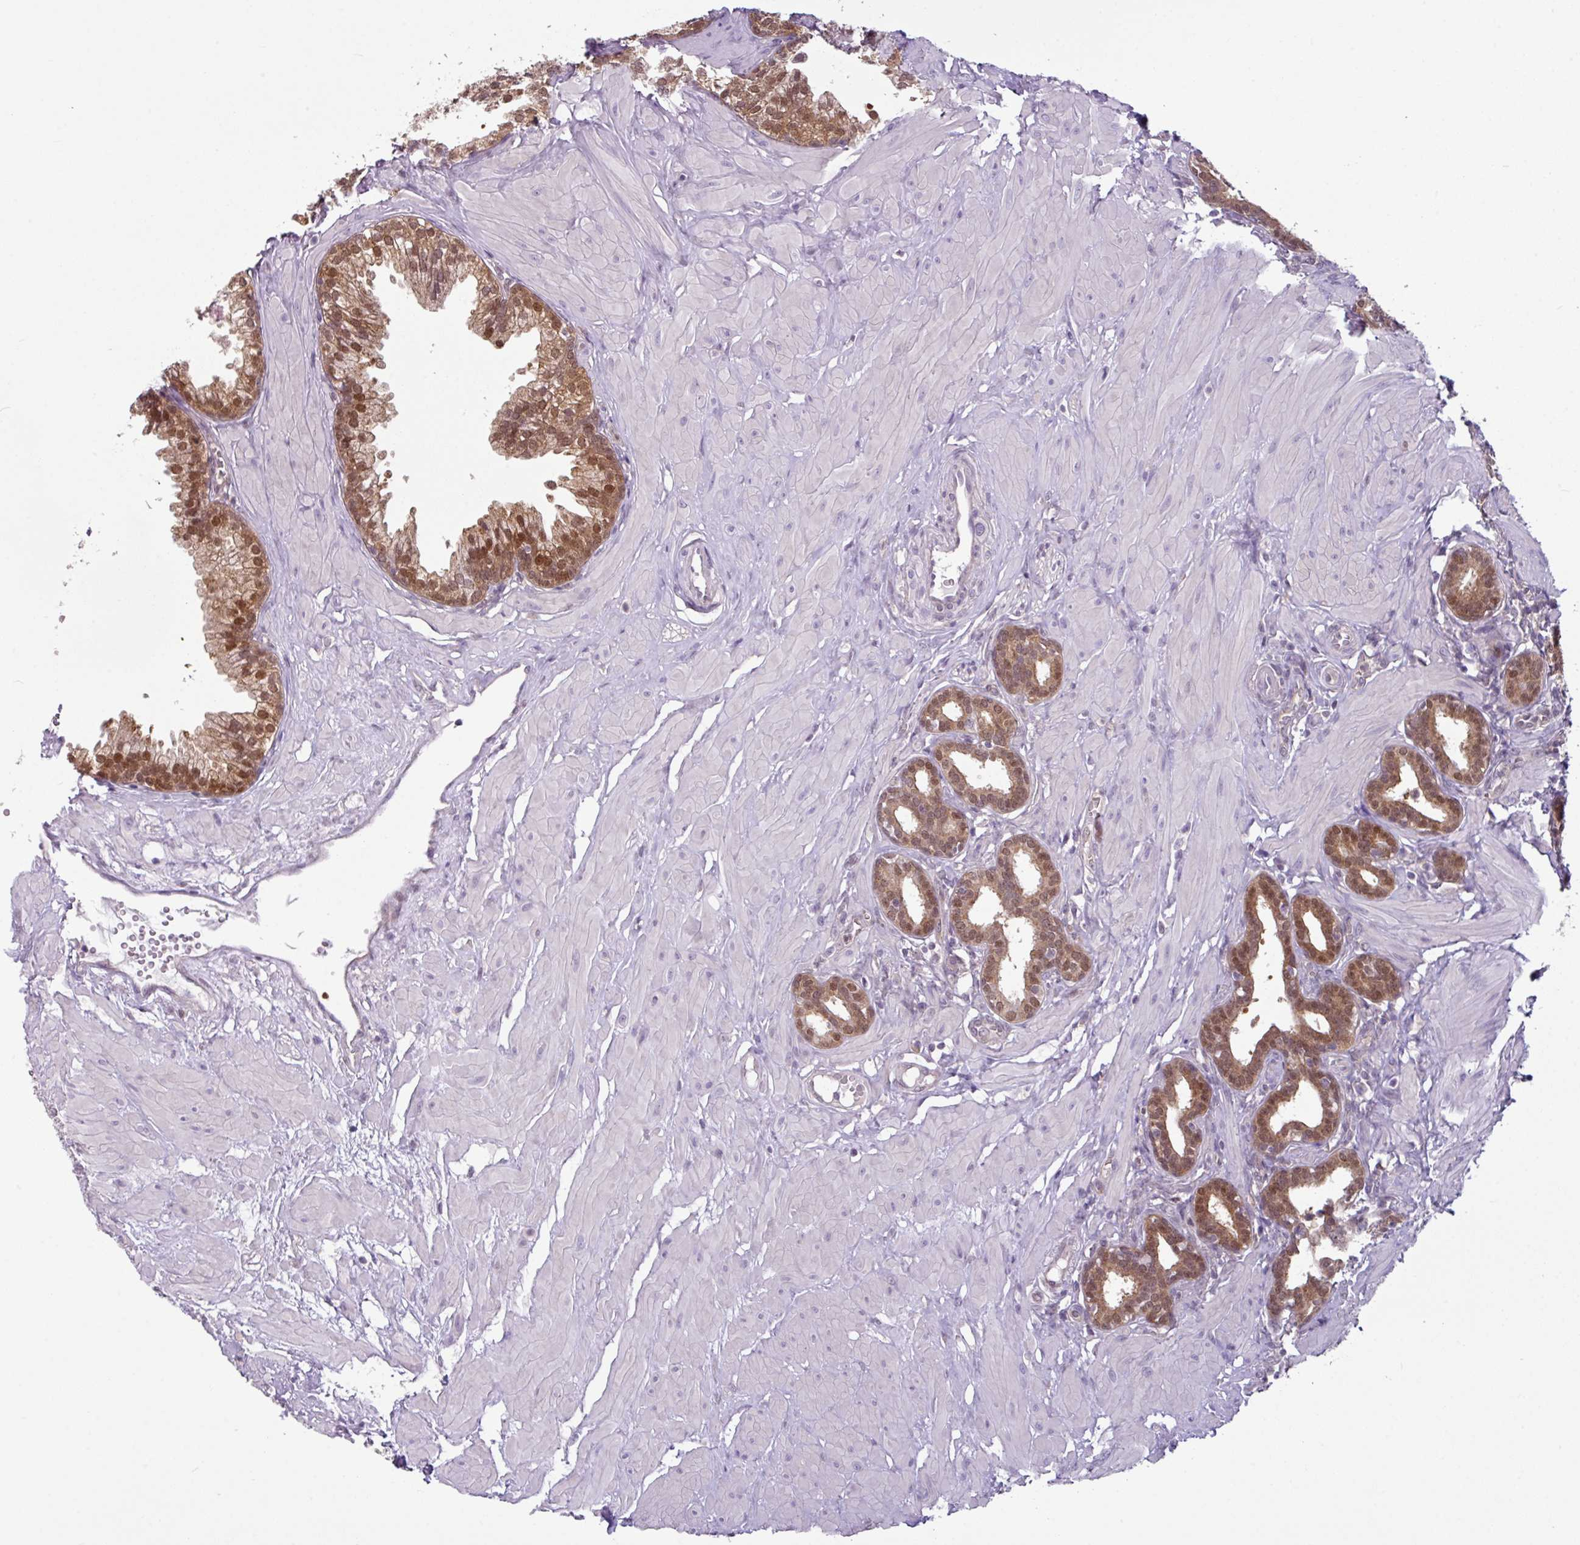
{"staining": {"intensity": "strong", "quantity": "25%-75%", "location": "cytoplasmic/membranous,nuclear"}, "tissue": "prostate", "cell_type": "Glandular cells", "image_type": "normal", "snomed": [{"axis": "morphology", "description": "Normal tissue, NOS"}, {"axis": "topography", "description": "Prostate"}, {"axis": "topography", "description": "Peripheral nerve tissue"}], "caption": "A histopathology image of human prostate stained for a protein exhibits strong cytoplasmic/membranous,nuclear brown staining in glandular cells.", "gene": "TTLL12", "patient": {"sex": "male", "age": 55}}